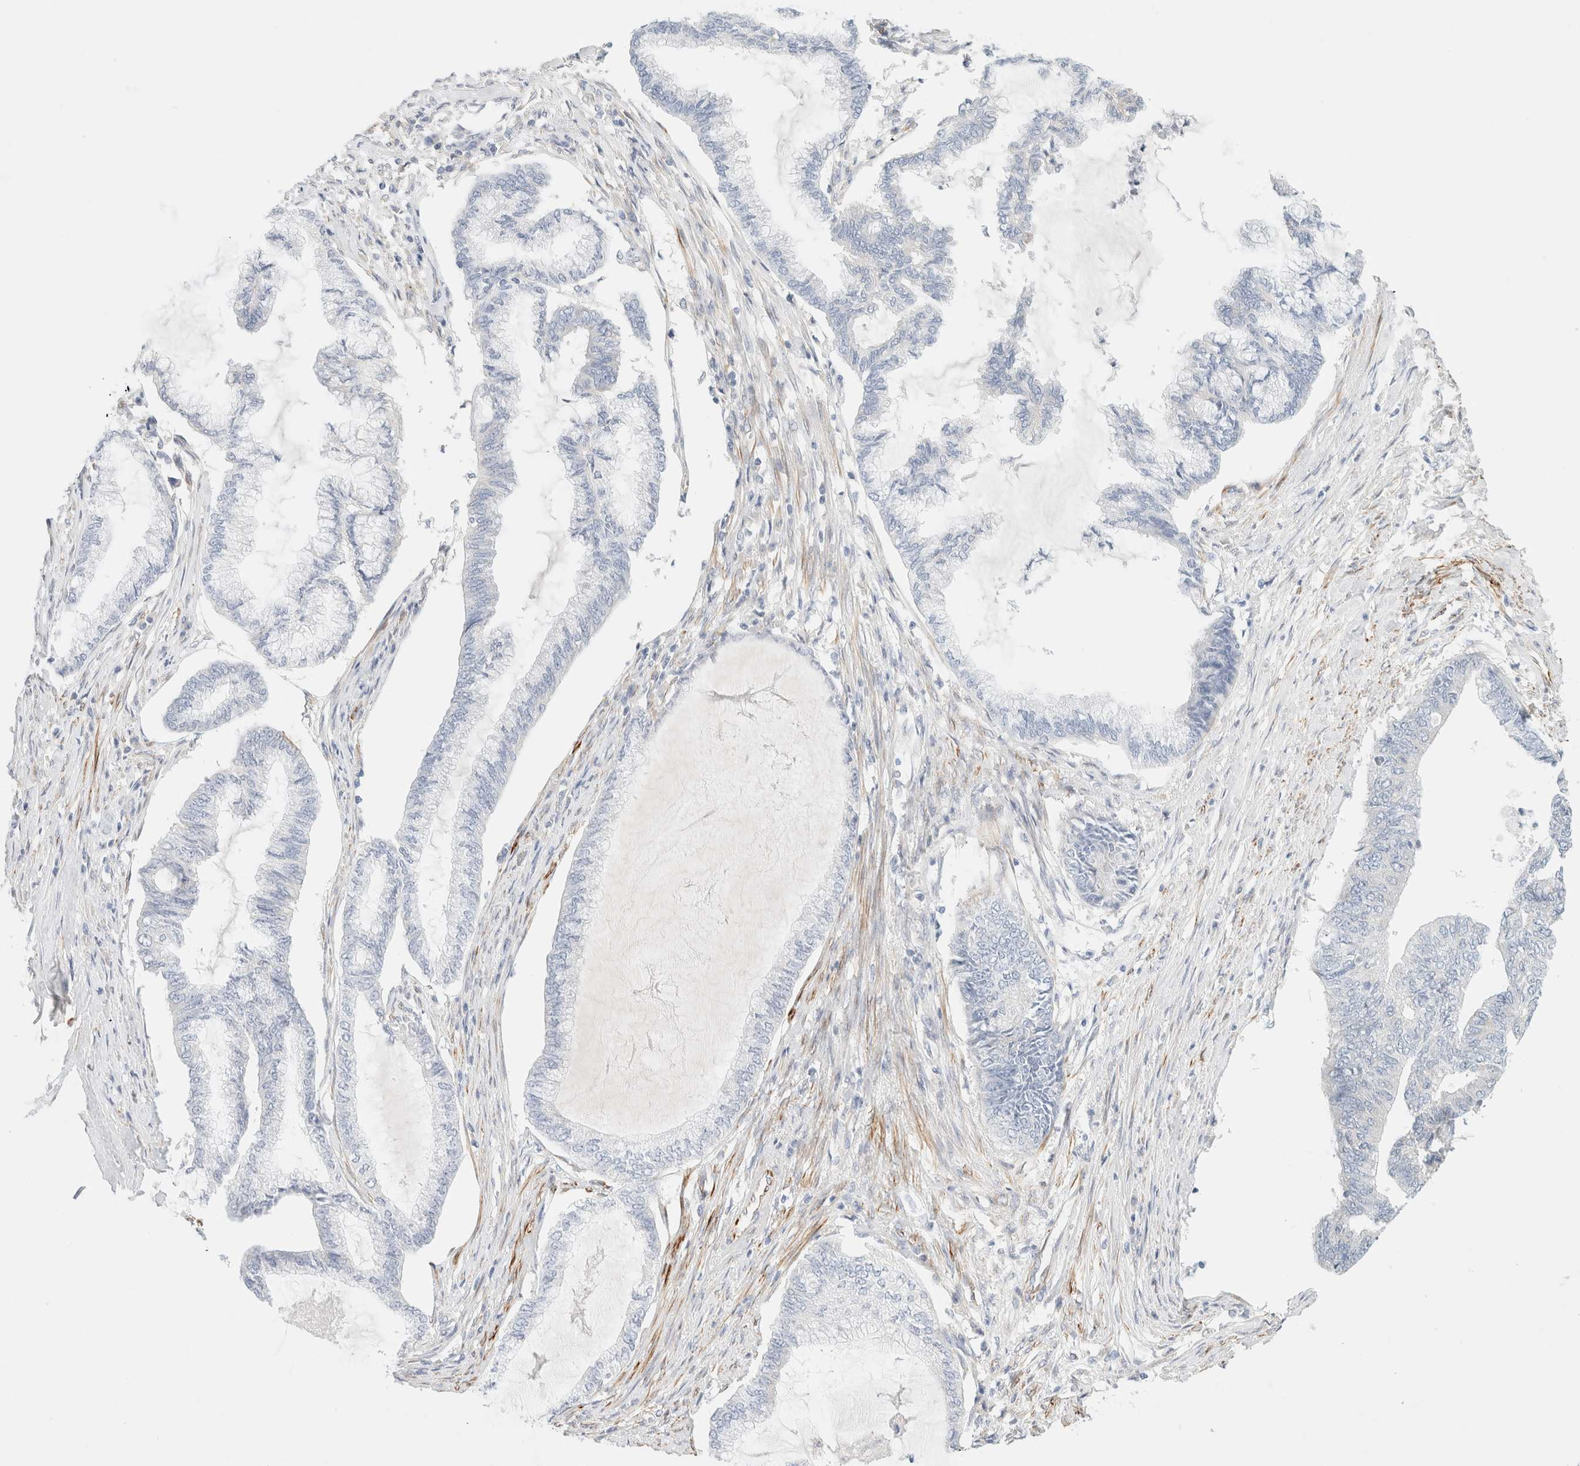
{"staining": {"intensity": "negative", "quantity": "none", "location": "none"}, "tissue": "endometrial cancer", "cell_type": "Tumor cells", "image_type": "cancer", "snomed": [{"axis": "morphology", "description": "Adenocarcinoma, NOS"}, {"axis": "topography", "description": "Endometrium"}], "caption": "Immunohistochemistry photomicrograph of endometrial adenocarcinoma stained for a protein (brown), which reveals no staining in tumor cells. (DAB (3,3'-diaminobenzidine) immunohistochemistry, high magnification).", "gene": "SLC25A48", "patient": {"sex": "female", "age": 86}}